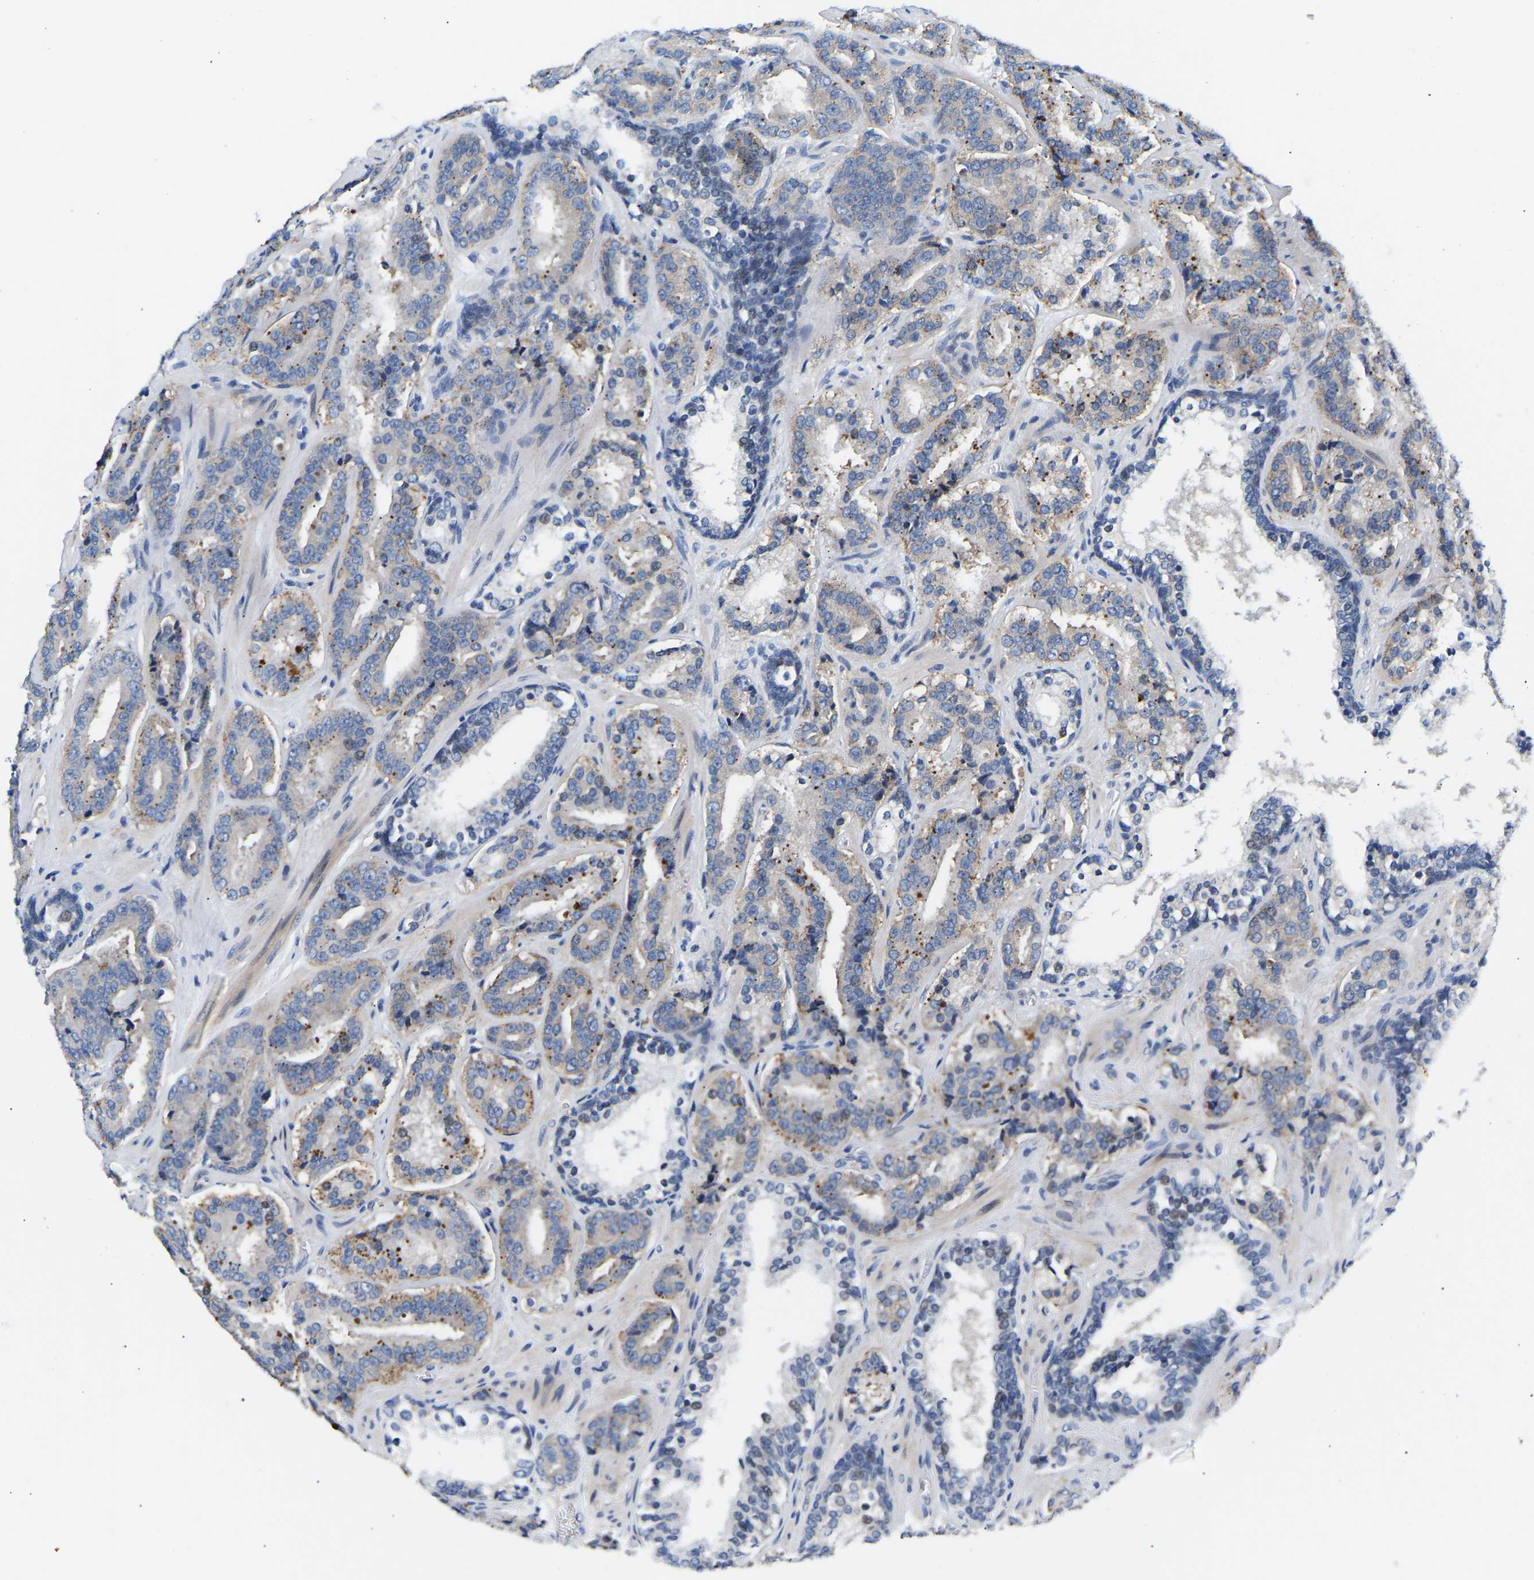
{"staining": {"intensity": "weak", "quantity": "<25%", "location": "cytoplasmic/membranous"}, "tissue": "prostate cancer", "cell_type": "Tumor cells", "image_type": "cancer", "snomed": [{"axis": "morphology", "description": "Adenocarcinoma, High grade"}, {"axis": "topography", "description": "Prostate"}], "caption": "High magnification brightfield microscopy of adenocarcinoma (high-grade) (prostate) stained with DAB (brown) and counterstained with hematoxylin (blue): tumor cells show no significant positivity. (Stains: DAB (3,3'-diaminobenzidine) immunohistochemistry (IHC) with hematoxylin counter stain, Microscopy: brightfield microscopy at high magnification).", "gene": "AIMP2", "patient": {"sex": "male", "age": 60}}